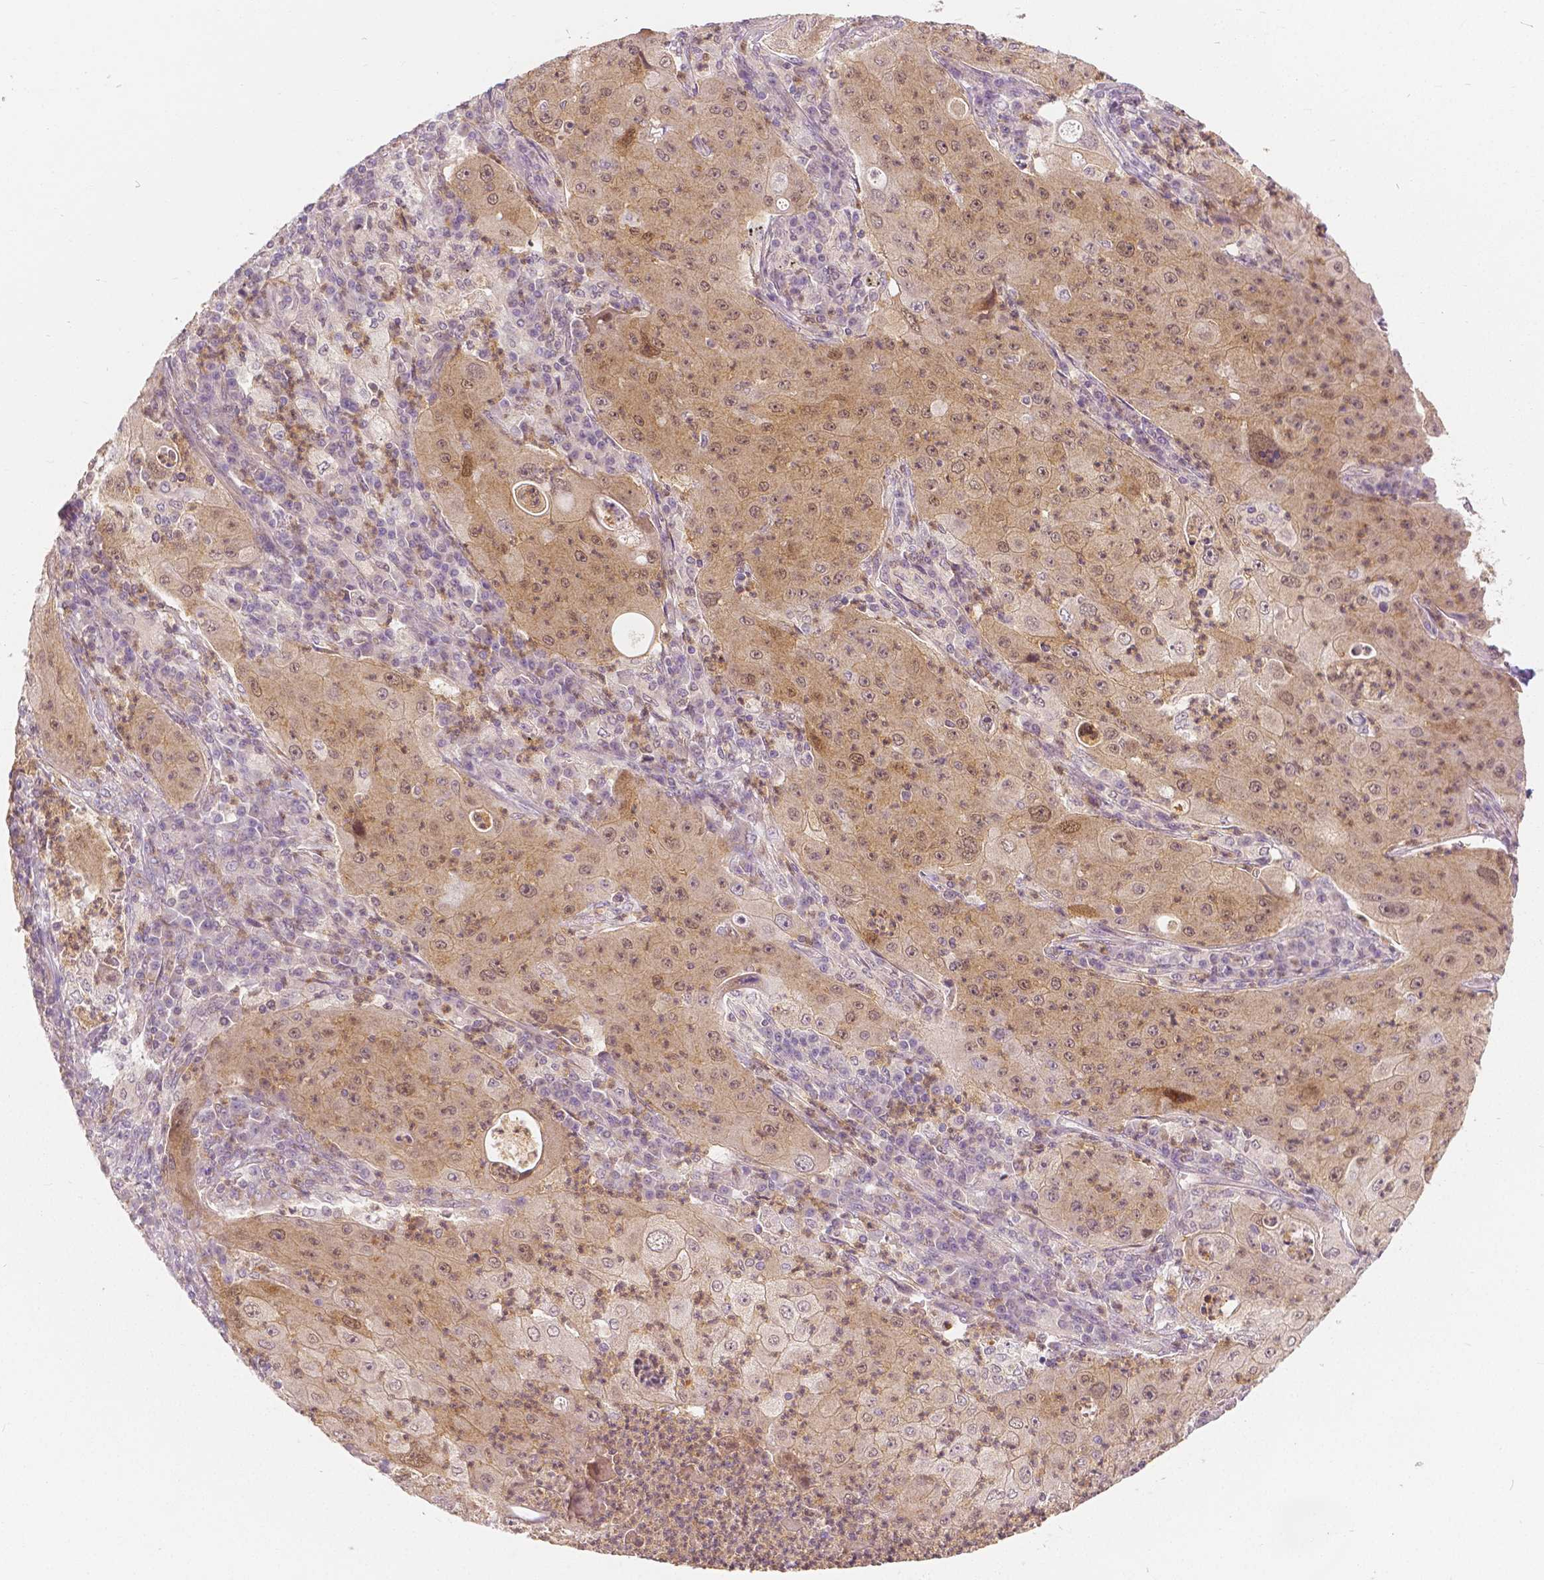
{"staining": {"intensity": "moderate", "quantity": ">75%", "location": "cytoplasmic/membranous,nuclear"}, "tissue": "lung cancer", "cell_type": "Tumor cells", "image_type": "cancer", "snomed": [{"axis": "morphology", "description": "Squamous cell carcinoma, NOS"}, {"axis": "topography", "description": "Lung"}], "caption": "The histopathology image reveals a brown stain indicating the presence of a protein in the cytoplasmic/membranous and nuclear of tumor cells in squamous cell carcinoma (lung).", "gene": "NAPRT", "patient": {"sex": "female", "age": 59}}